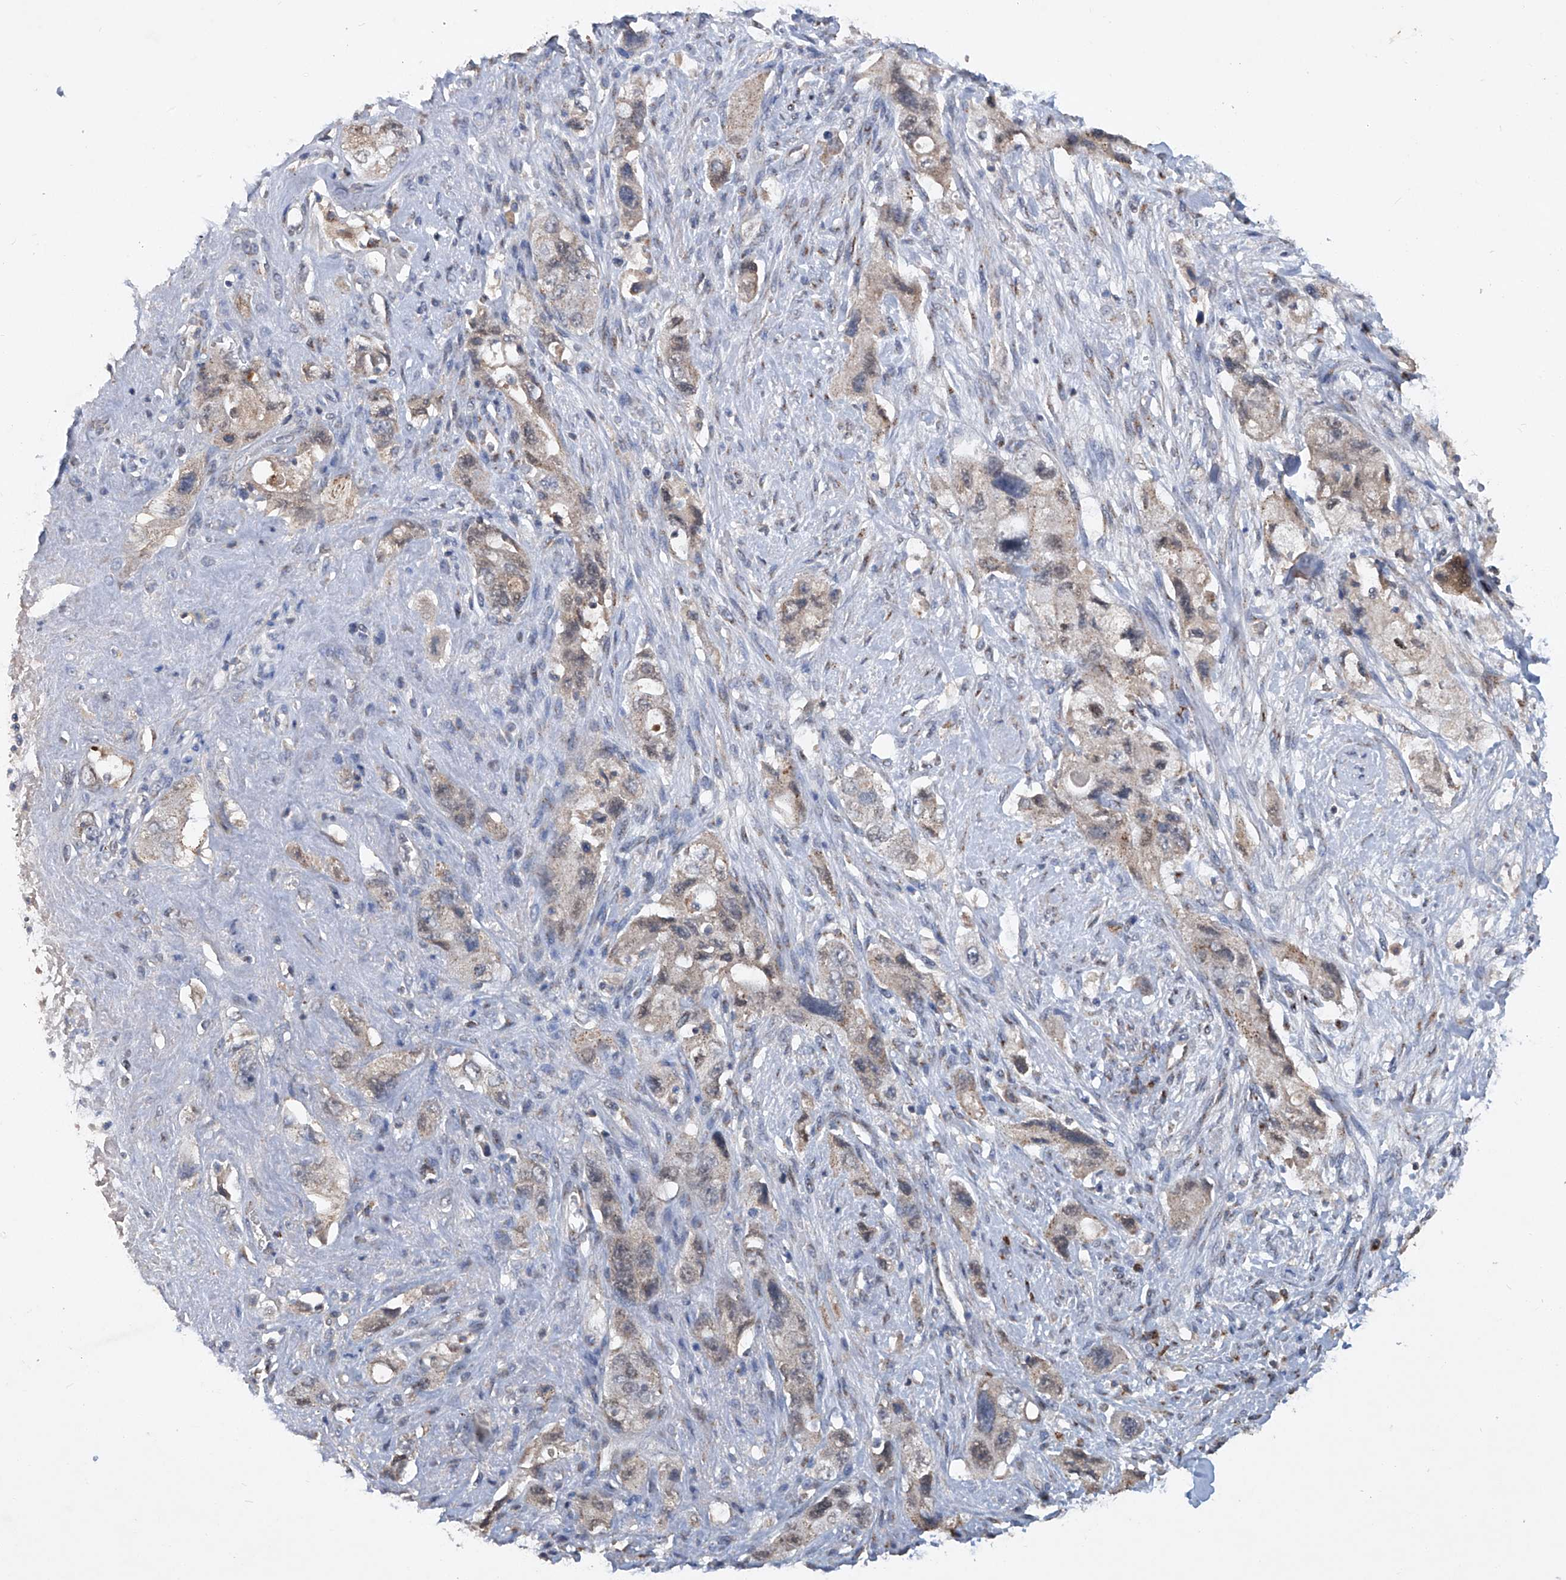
{"staining": {"intensity": "weak", "quantity": "25%-75%", "location": "cytoplasmic/membranous"}, "tissue": "pancreatic cancer", "cell_type": "Tumor cells", "image_type": "cancer", "snomed": [{"axis": "morphology", "description": "Adenocarcinoma, NOS"}, {"axis": "topography", "description": "Pancreas"}], "caption": "Weak cytoplasmic/membranous protein positivity is appreciated in approximately 25%-75% of tumor cells in adenocarcinoma (pancreatic).", "gene": "PCSK5", "patient": {"sex": "female", "age": 73}}